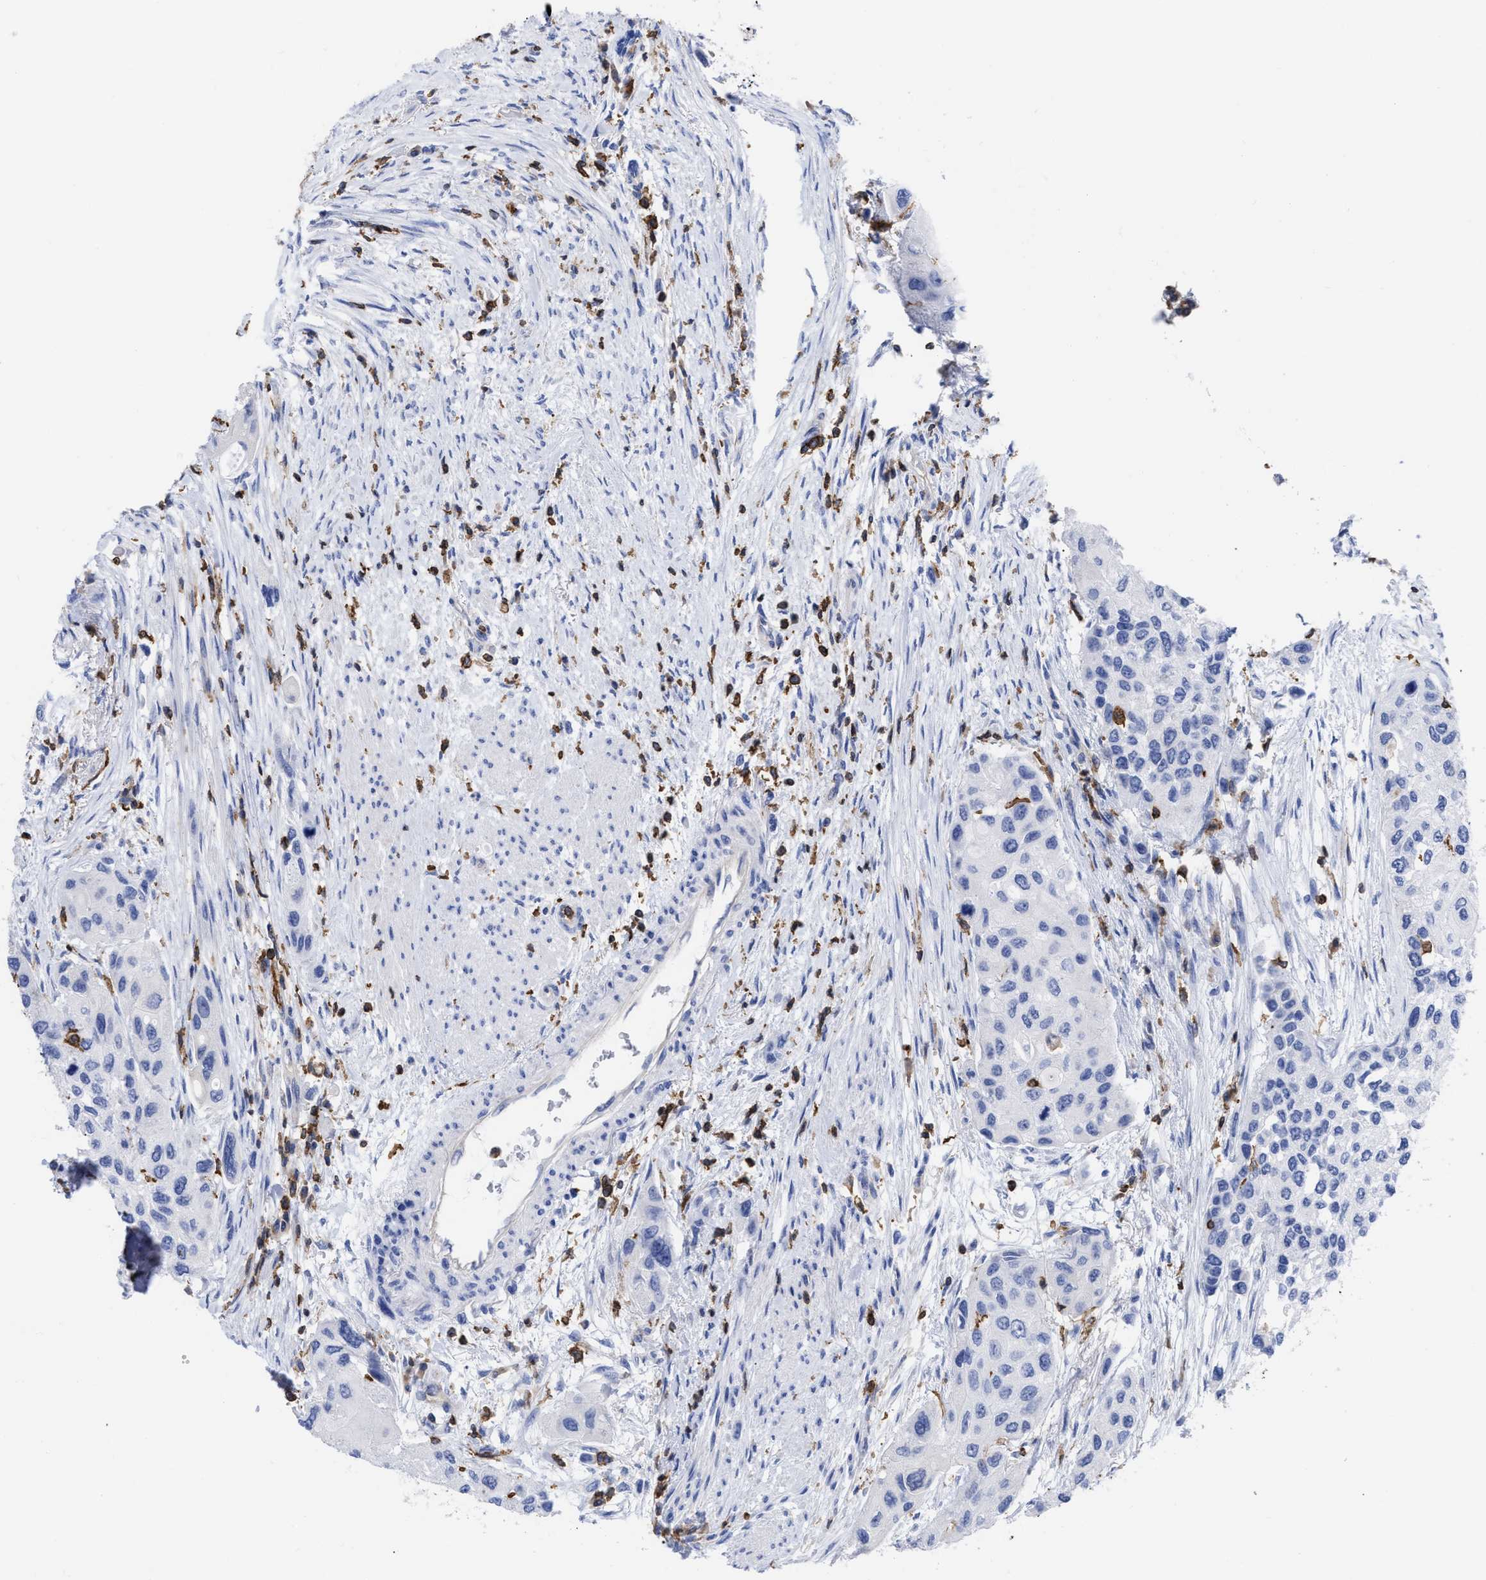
{"staining": {"intensity": "negative", "quantity": "none", "location": "none"}, "tissue": "urothelial cancer", "cell_type": "Tumor cells", "image_type": "cancer", "snomed": [{"axis": "morphology", "description": "Urothelial carcinoma, High grade"}, {"axis": "topography", "description": "Urinary bladder"}], "caption": "A high-resolution micrograph shows immunohistochemistry staining of urothelial cancer, which demonstrates no significant staining in tumor cells.", "gene": "HCLS1", "patient": {"sex": "female", "age": 56}}